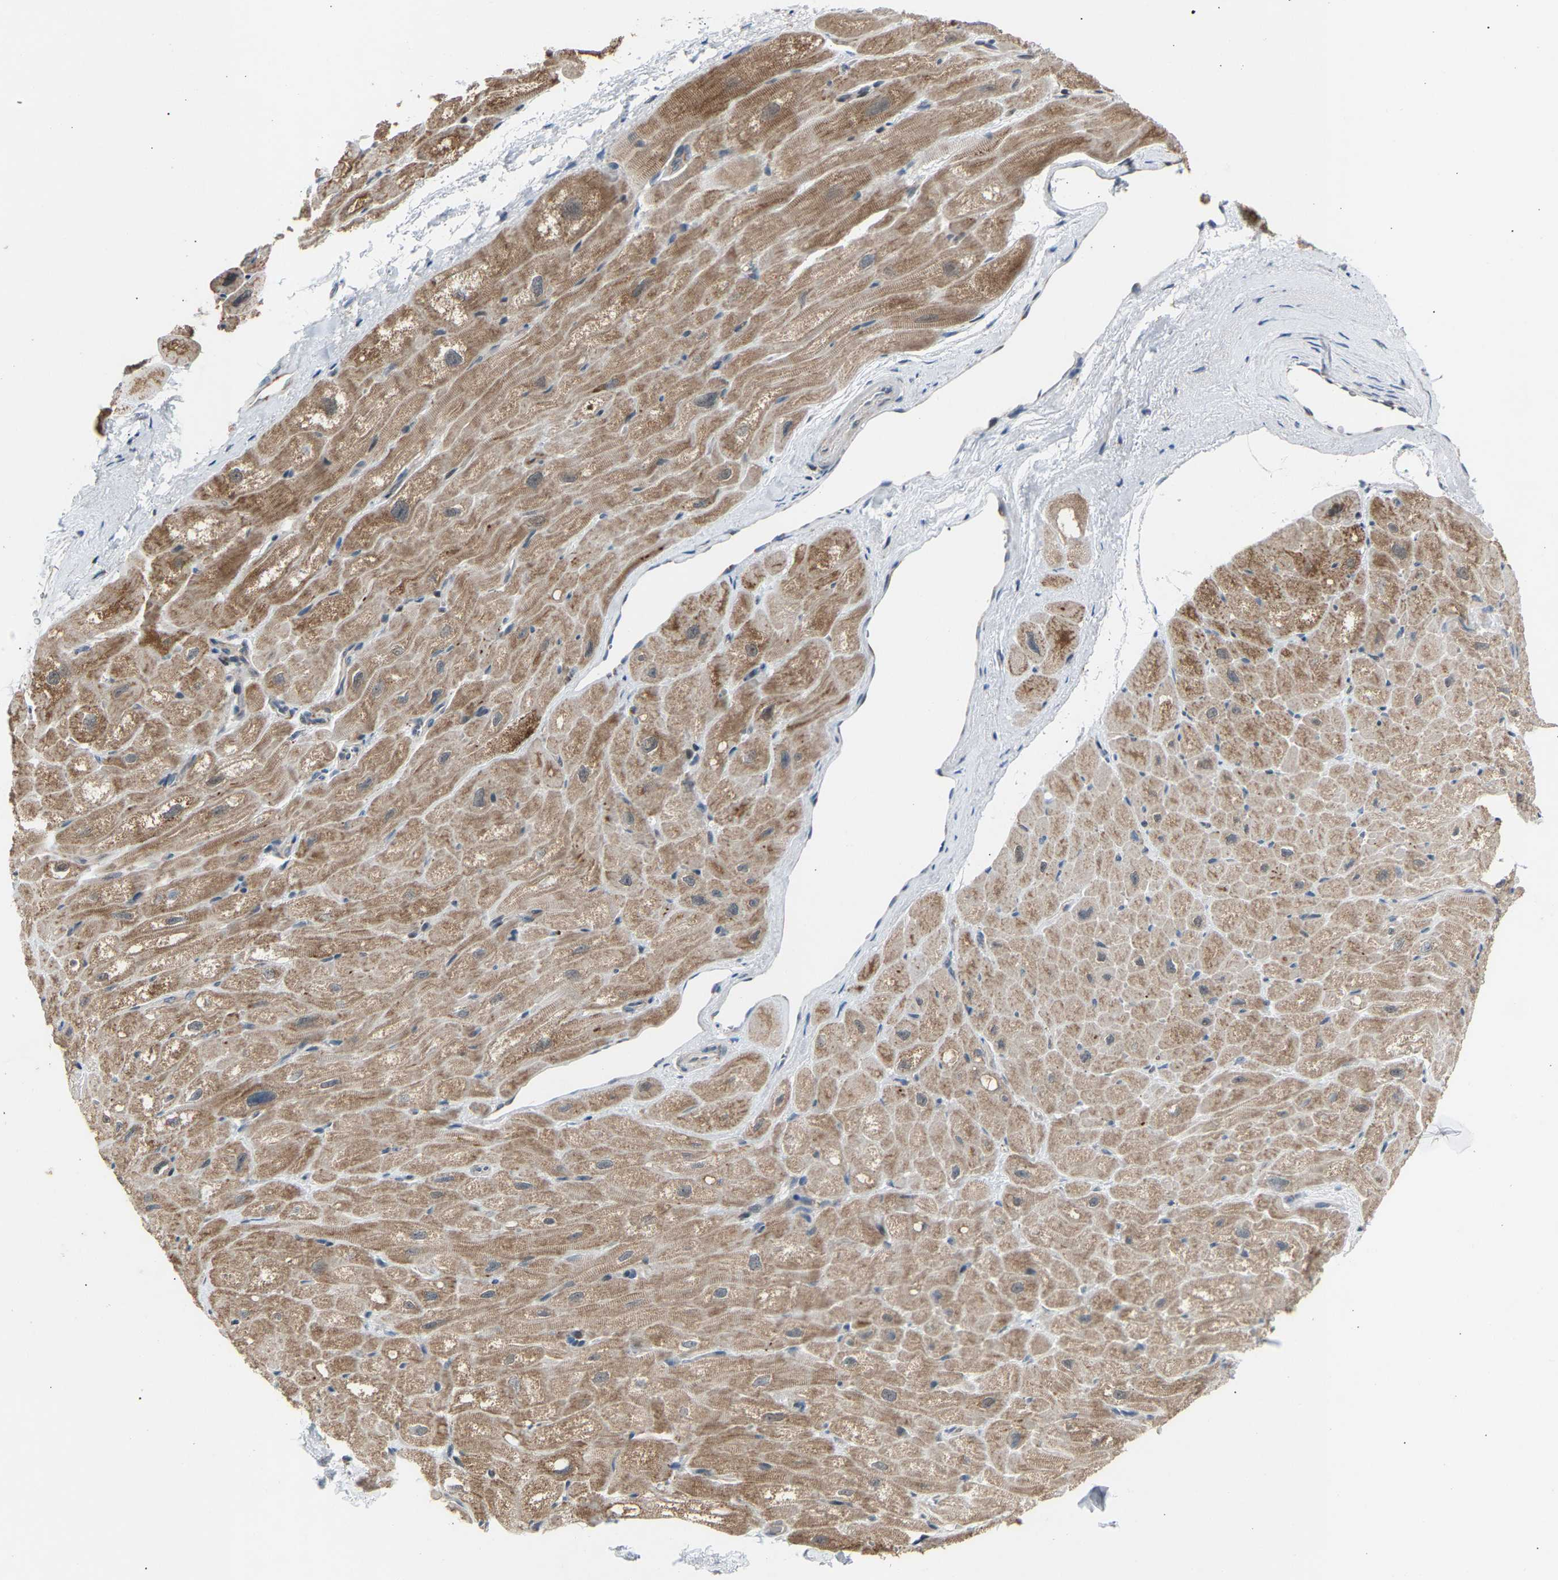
{"staining": {"intensity": "moderate", "quantity": ">75%", "location": "cytoplasmic/membranous"}, "tissue": "heart muscle", "cell_type": "Cardiomyocytes", "image_type": "normal", "snomed": [{"axis": "morphology", "description": "Normal tissue, NOS"}, {"axis": "topography", "description": "Heart"}], "caption": "High-power microscopy captured an immunohistochemistry micrograph of benign heart muscle, revealing moderate cytoplasmic/membranous positivity in approximately >75% of cardiomyocytes.", "gene": "SLIRP", "patient": {"sex": "male", "age": 49}}